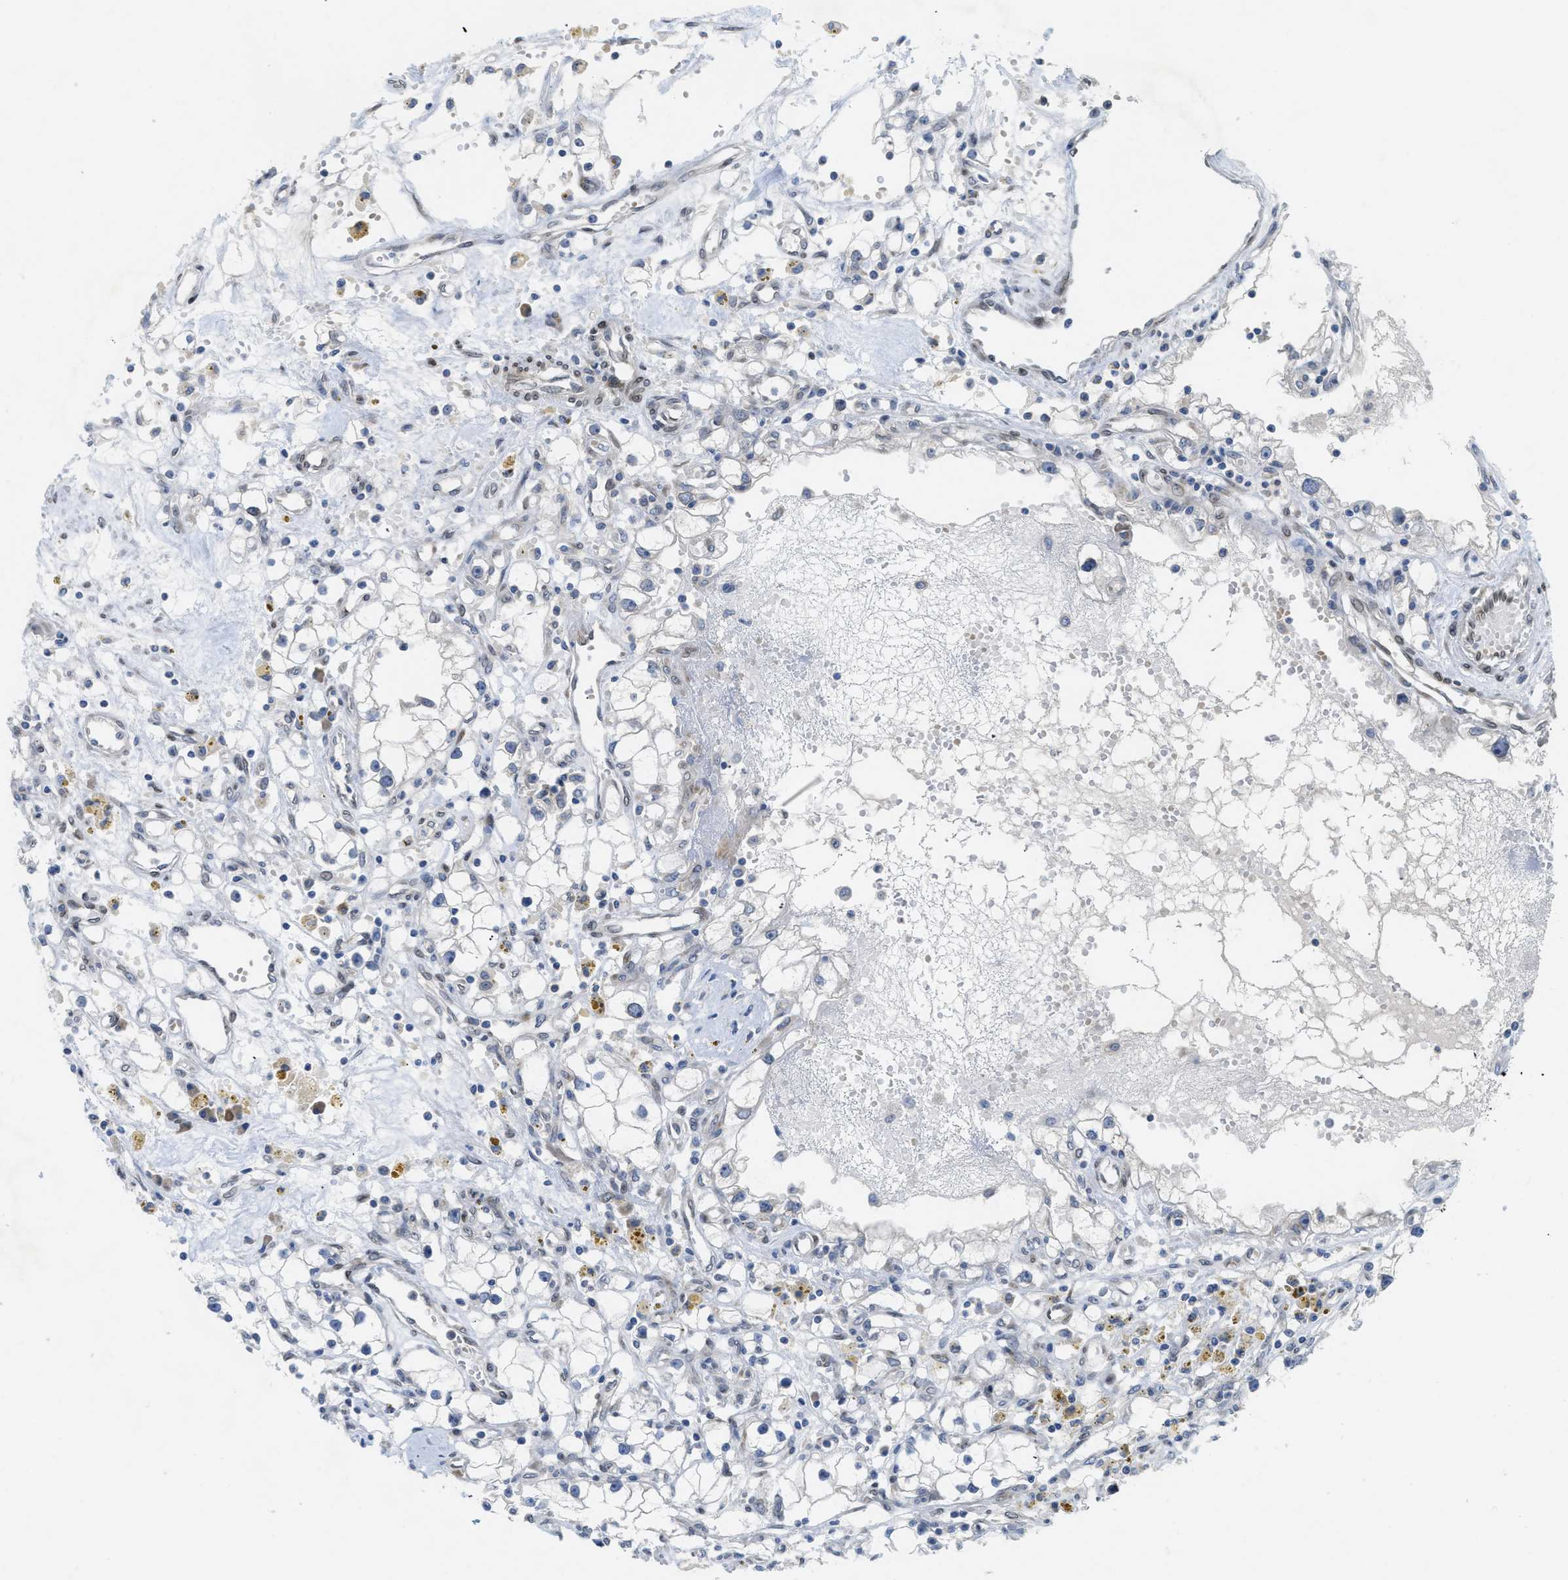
{"staining": {"intensity": "negative", "quantity": "none", "location": "none"}, "tissue": "renal cancer", "cell_type": "Tumor cells", "image_type": "cancer", "snomed": [{"axis": "morphology", "description": "Adenocarcinoma, NOS"}, {"axis": "topography", "description": "Kidney"}], "caption": "IHC image of neoplastic tissue: renal cancer stained with DAB displays no significant protein positivity in tumor cells.", "gene": "EIF2AK3", "patient": {"sex": "male", "age": 56}}